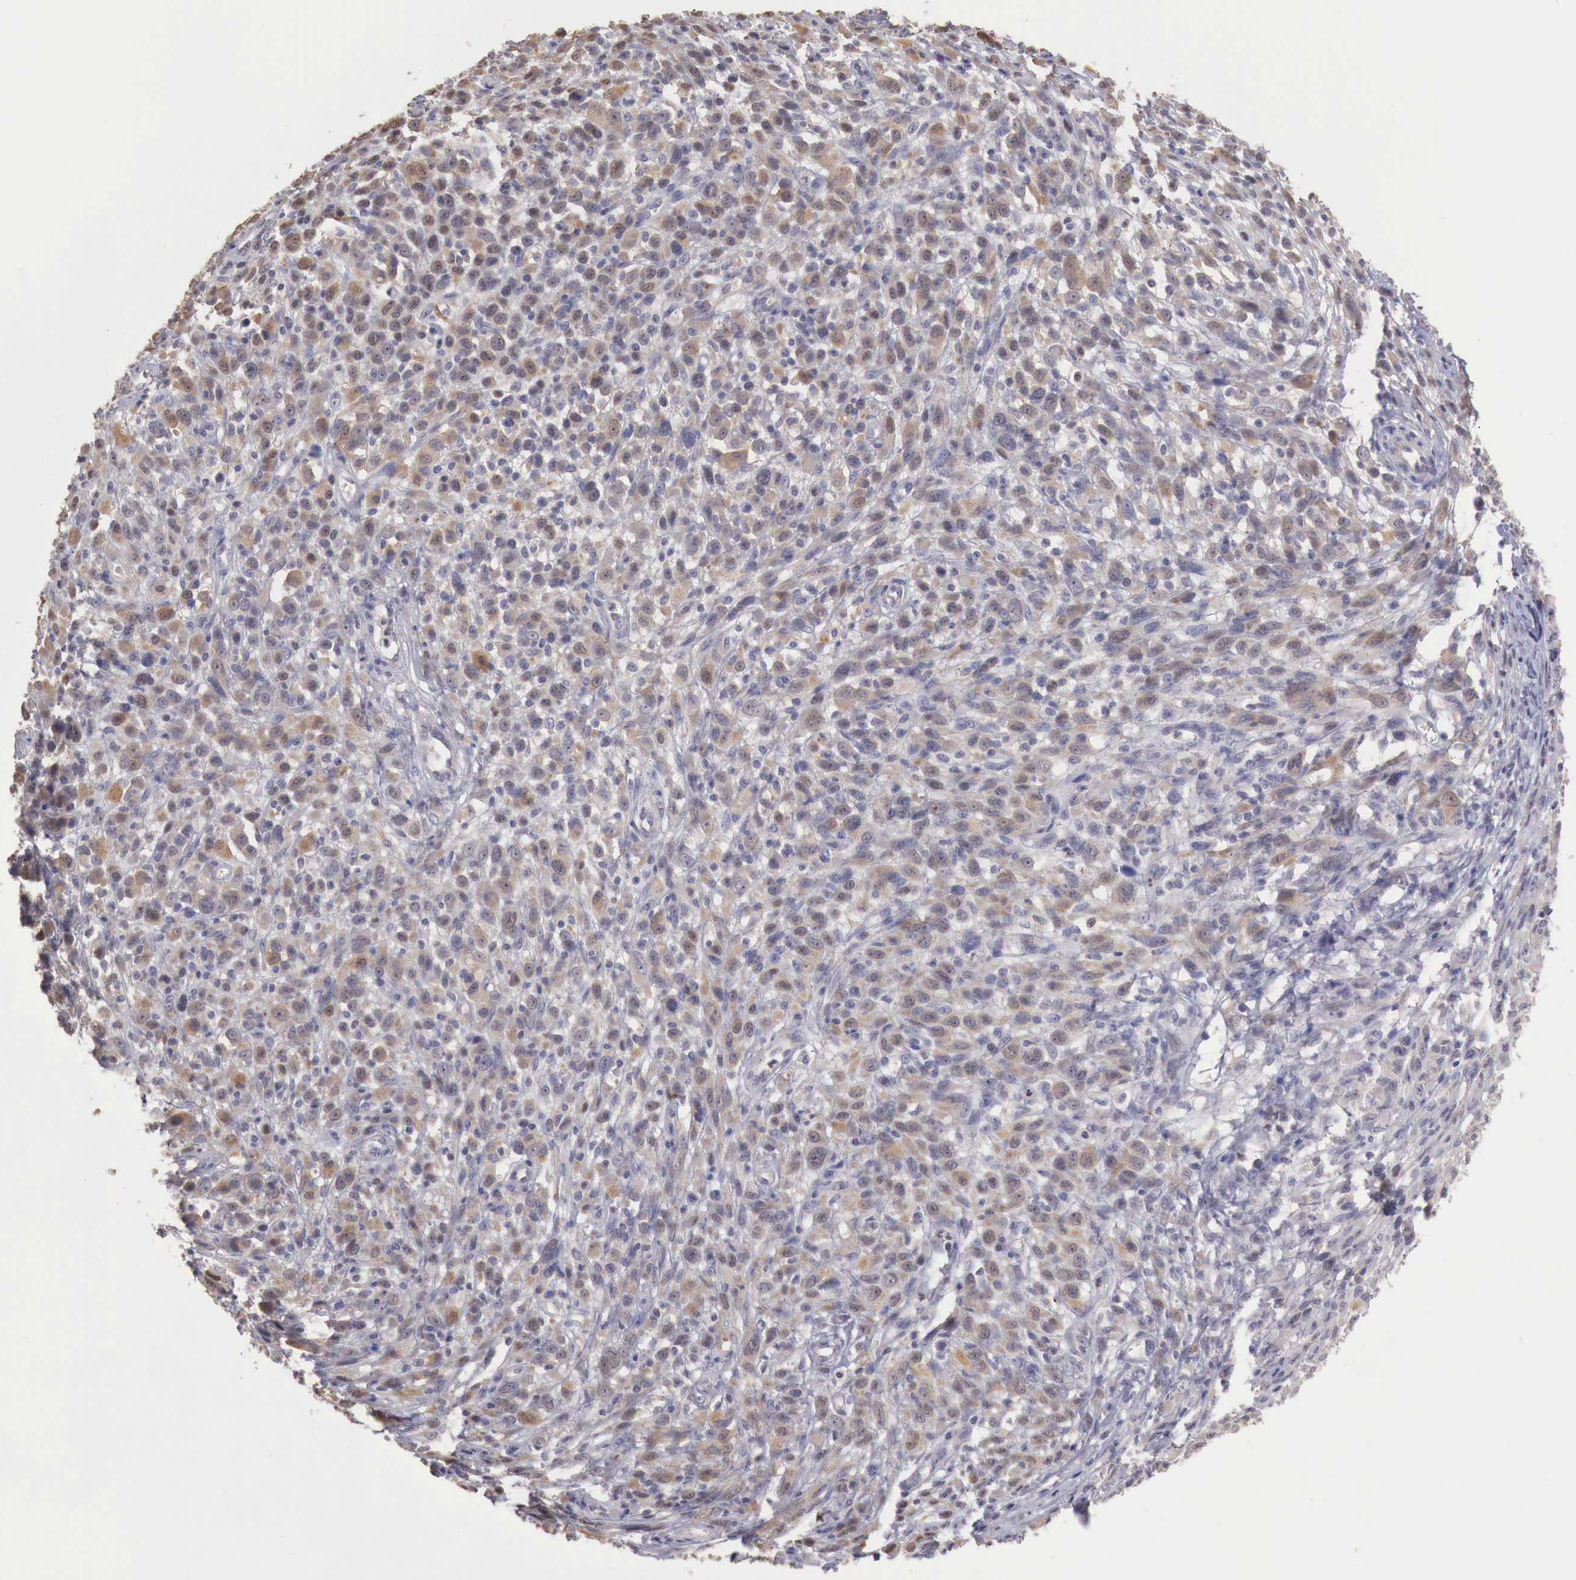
{"staining": {"intensity": "weak", "quantity": "<25%", "location": "cytoplasmic/membranous"}, "tissue": "melanoma", "cell_type": "Tumor cells", "image_type": "cancer", "snomed": [{"axis": "morphology", "description": "Malignant melanoma, NOS"}, {"axis": "topography", "description": "Skin"}], "caption": "Tumor cells are negative for protein expression in human malignant melanoma.", "gene": "TBC1D9", "patient": {"sex": "male", "age": 51}}